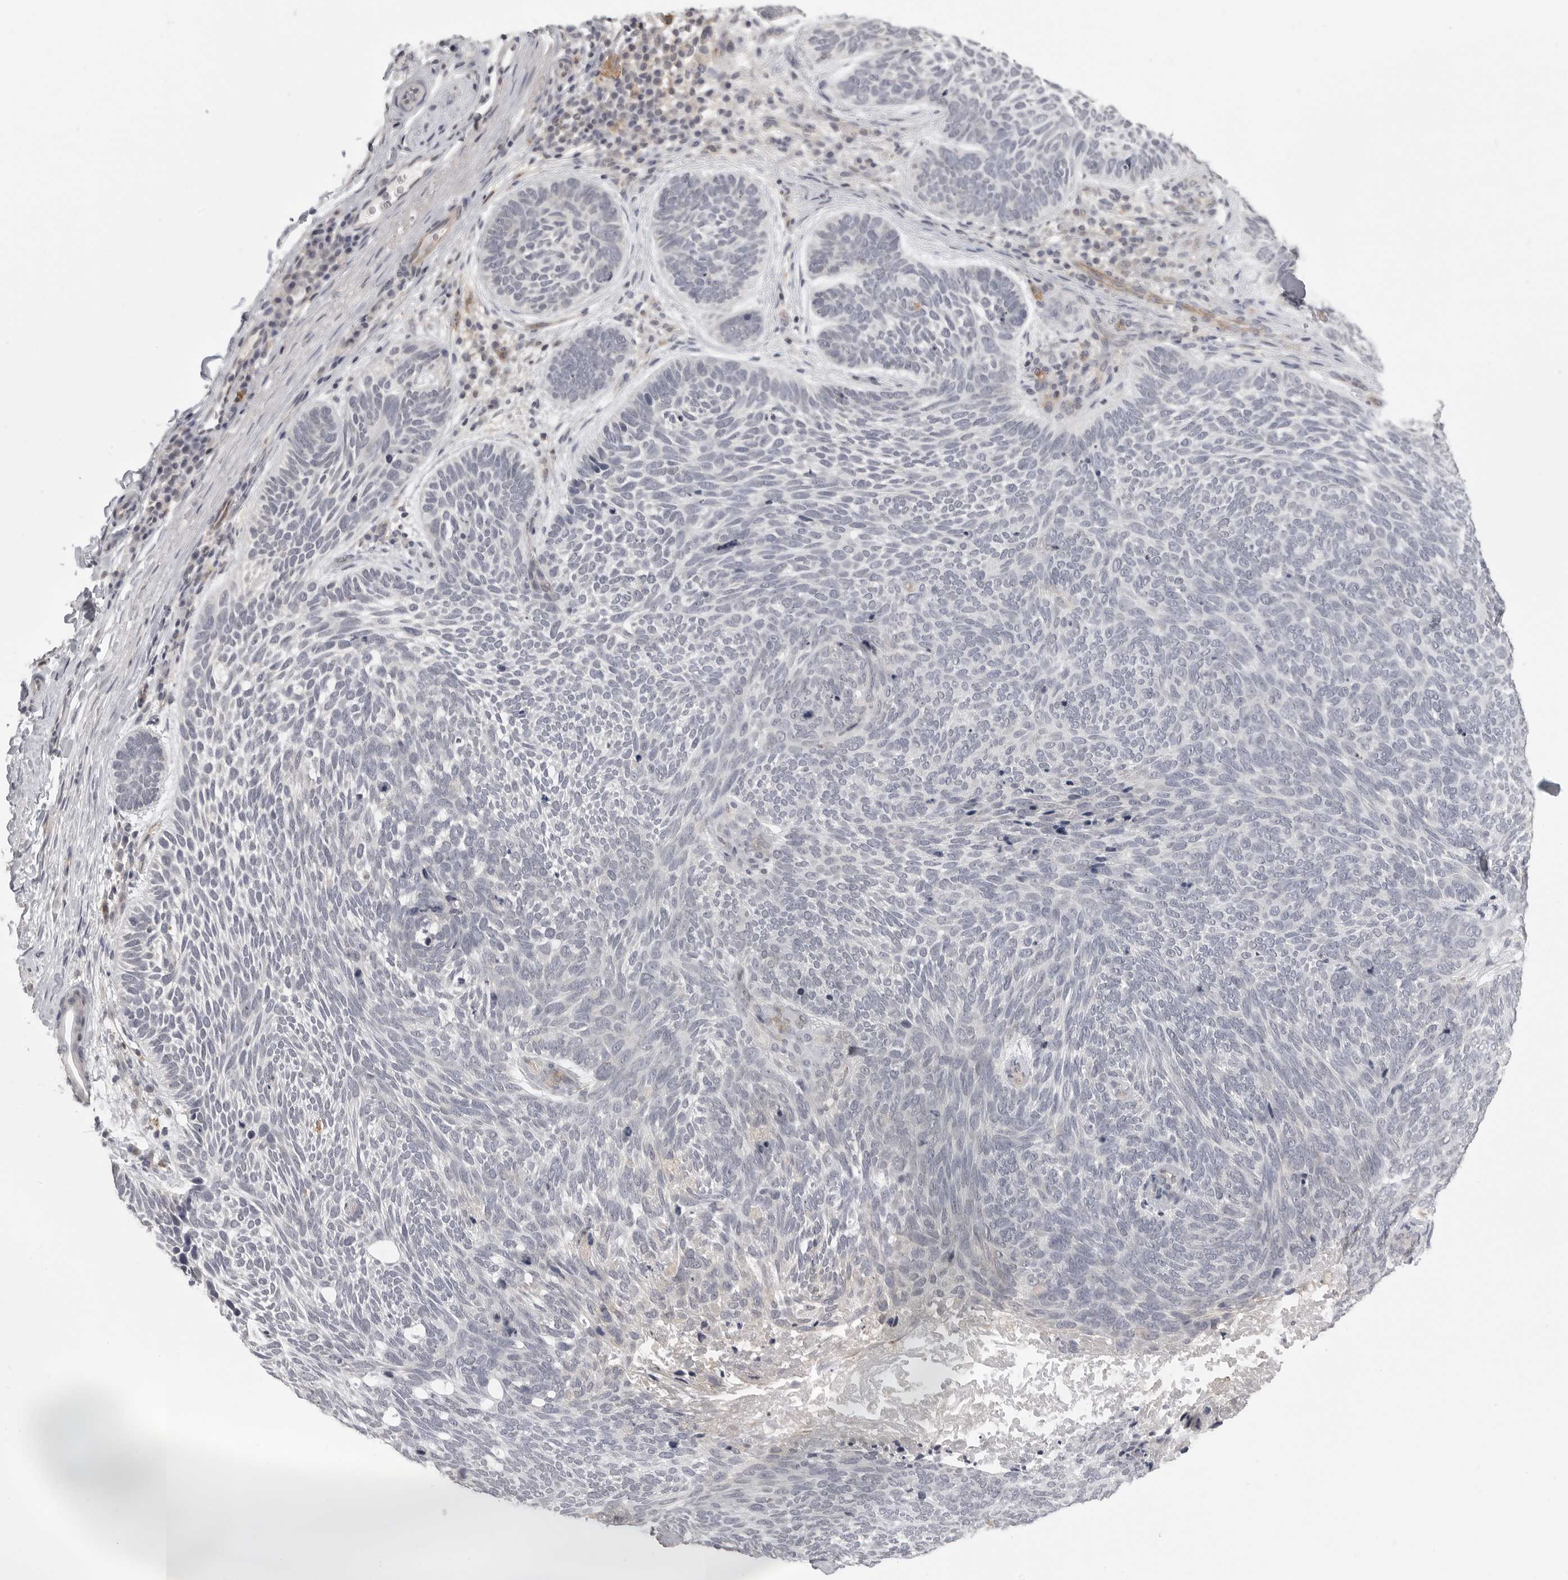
{"staining": {"intensity": "negative", "quantity": "none", "location": "none"}, "tissue": "skin cancer", "cell_type": "Tumor cells", "image_type": "cancer", "snomed": [{"axis": "morphology", "description": "Basal cell carcinoma"}, {"axis": "topography", "description": "Skin"}], "caption": "This is an immunohistochemistry micrograph of skin cancer (basal cell carcinoma). There is no expression in tumor cells.", "gene": "IFNGR1", "patient": {"sex": "female", "age": 85}}